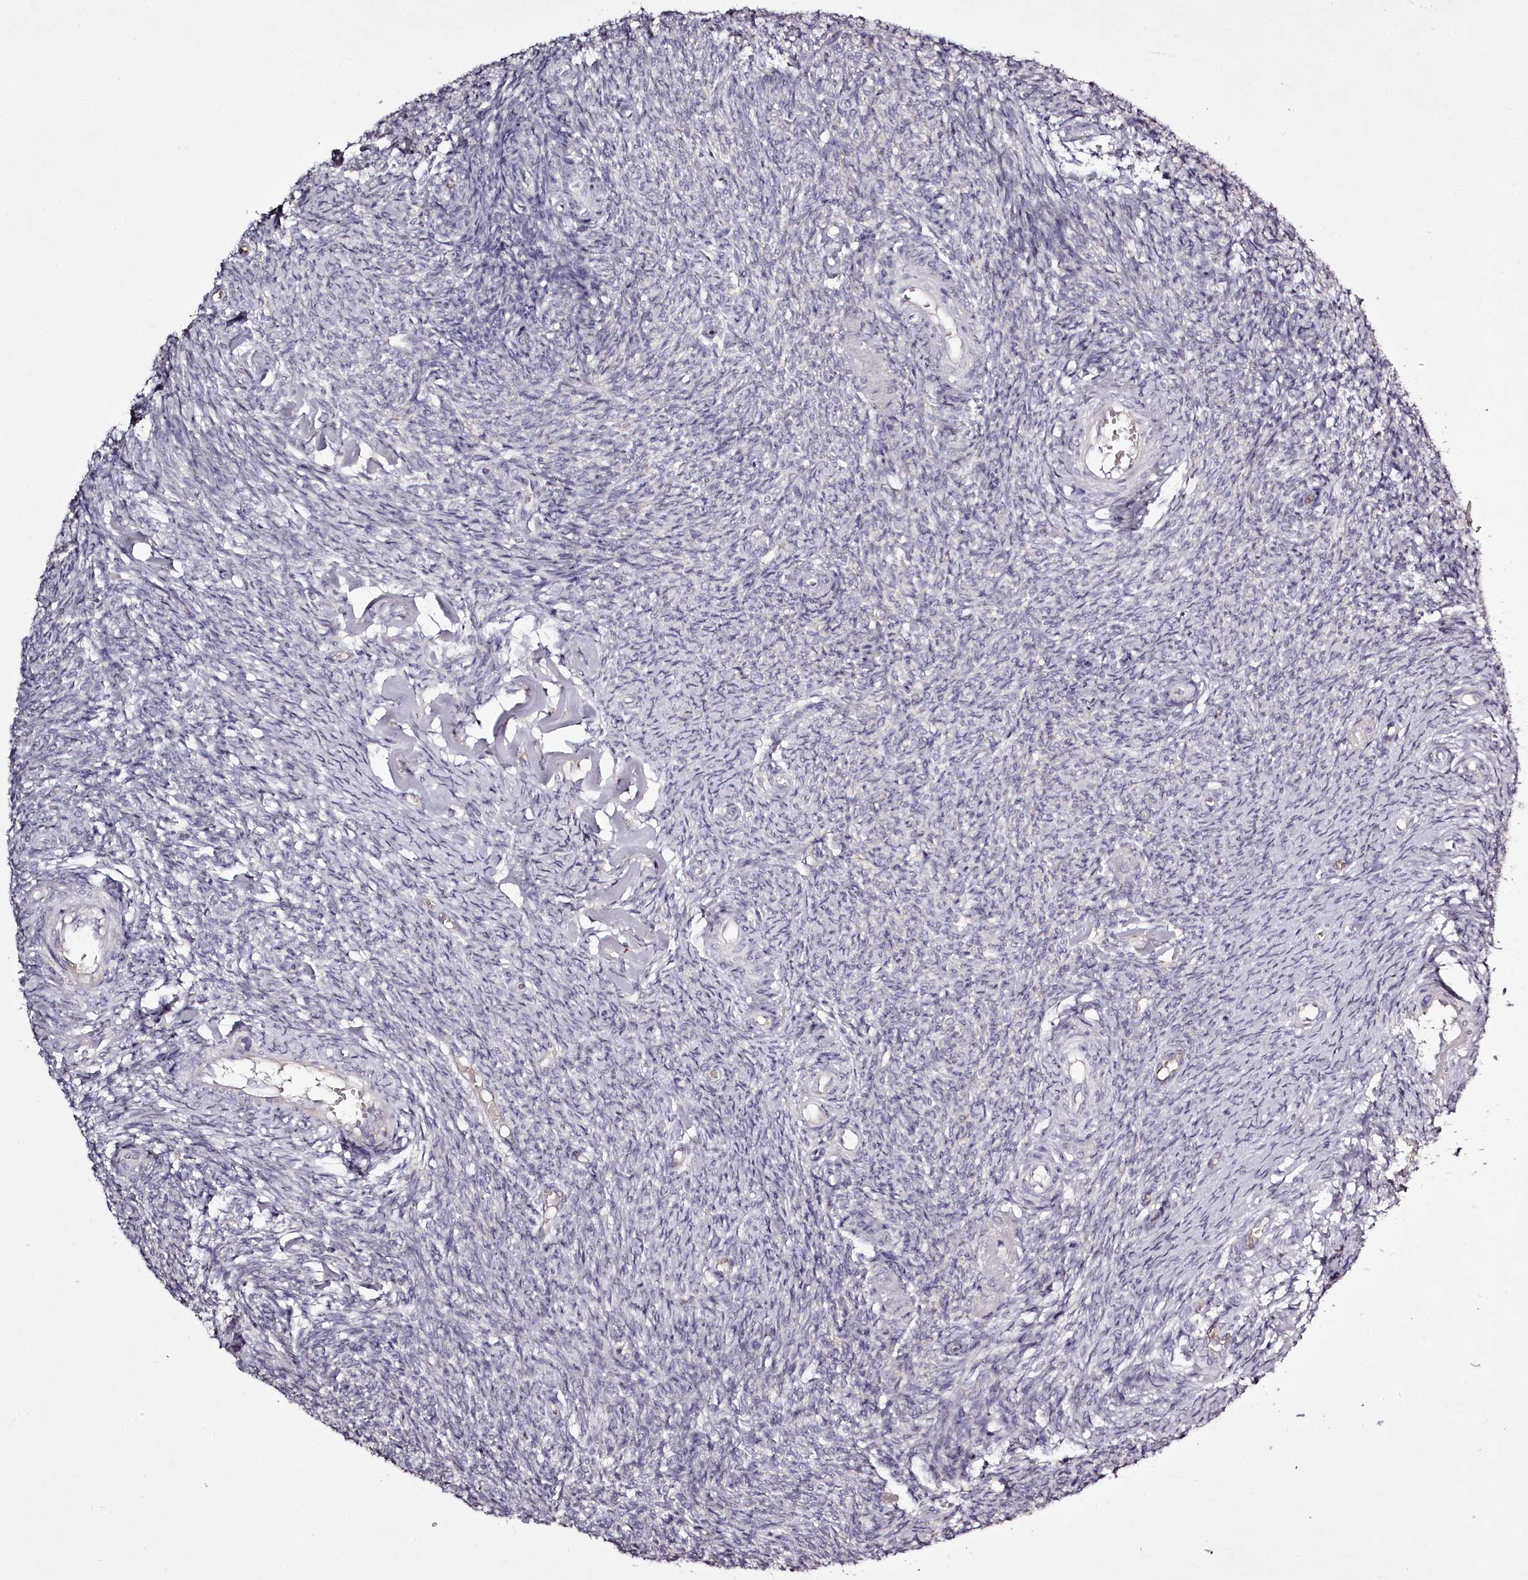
{"staining": {"intensity": "negative", "quantity": "none", "location": "none"}, "tissue": "ovary", "cell_type": "Ovarian stroma cells", "image_type": "normal", "snomed": [{"axis": "morphology", "description": "Normal tissue, NOS"}, {"axis": "topography", "description": "Ovary"}], "caption": "An IHC histopathology image of unremarkable ovary is shown. There is no staining in ovarian stroma cells of ovary.", "gene": "RBMXL2", "patient": {"sex": "female", "age": 44}}